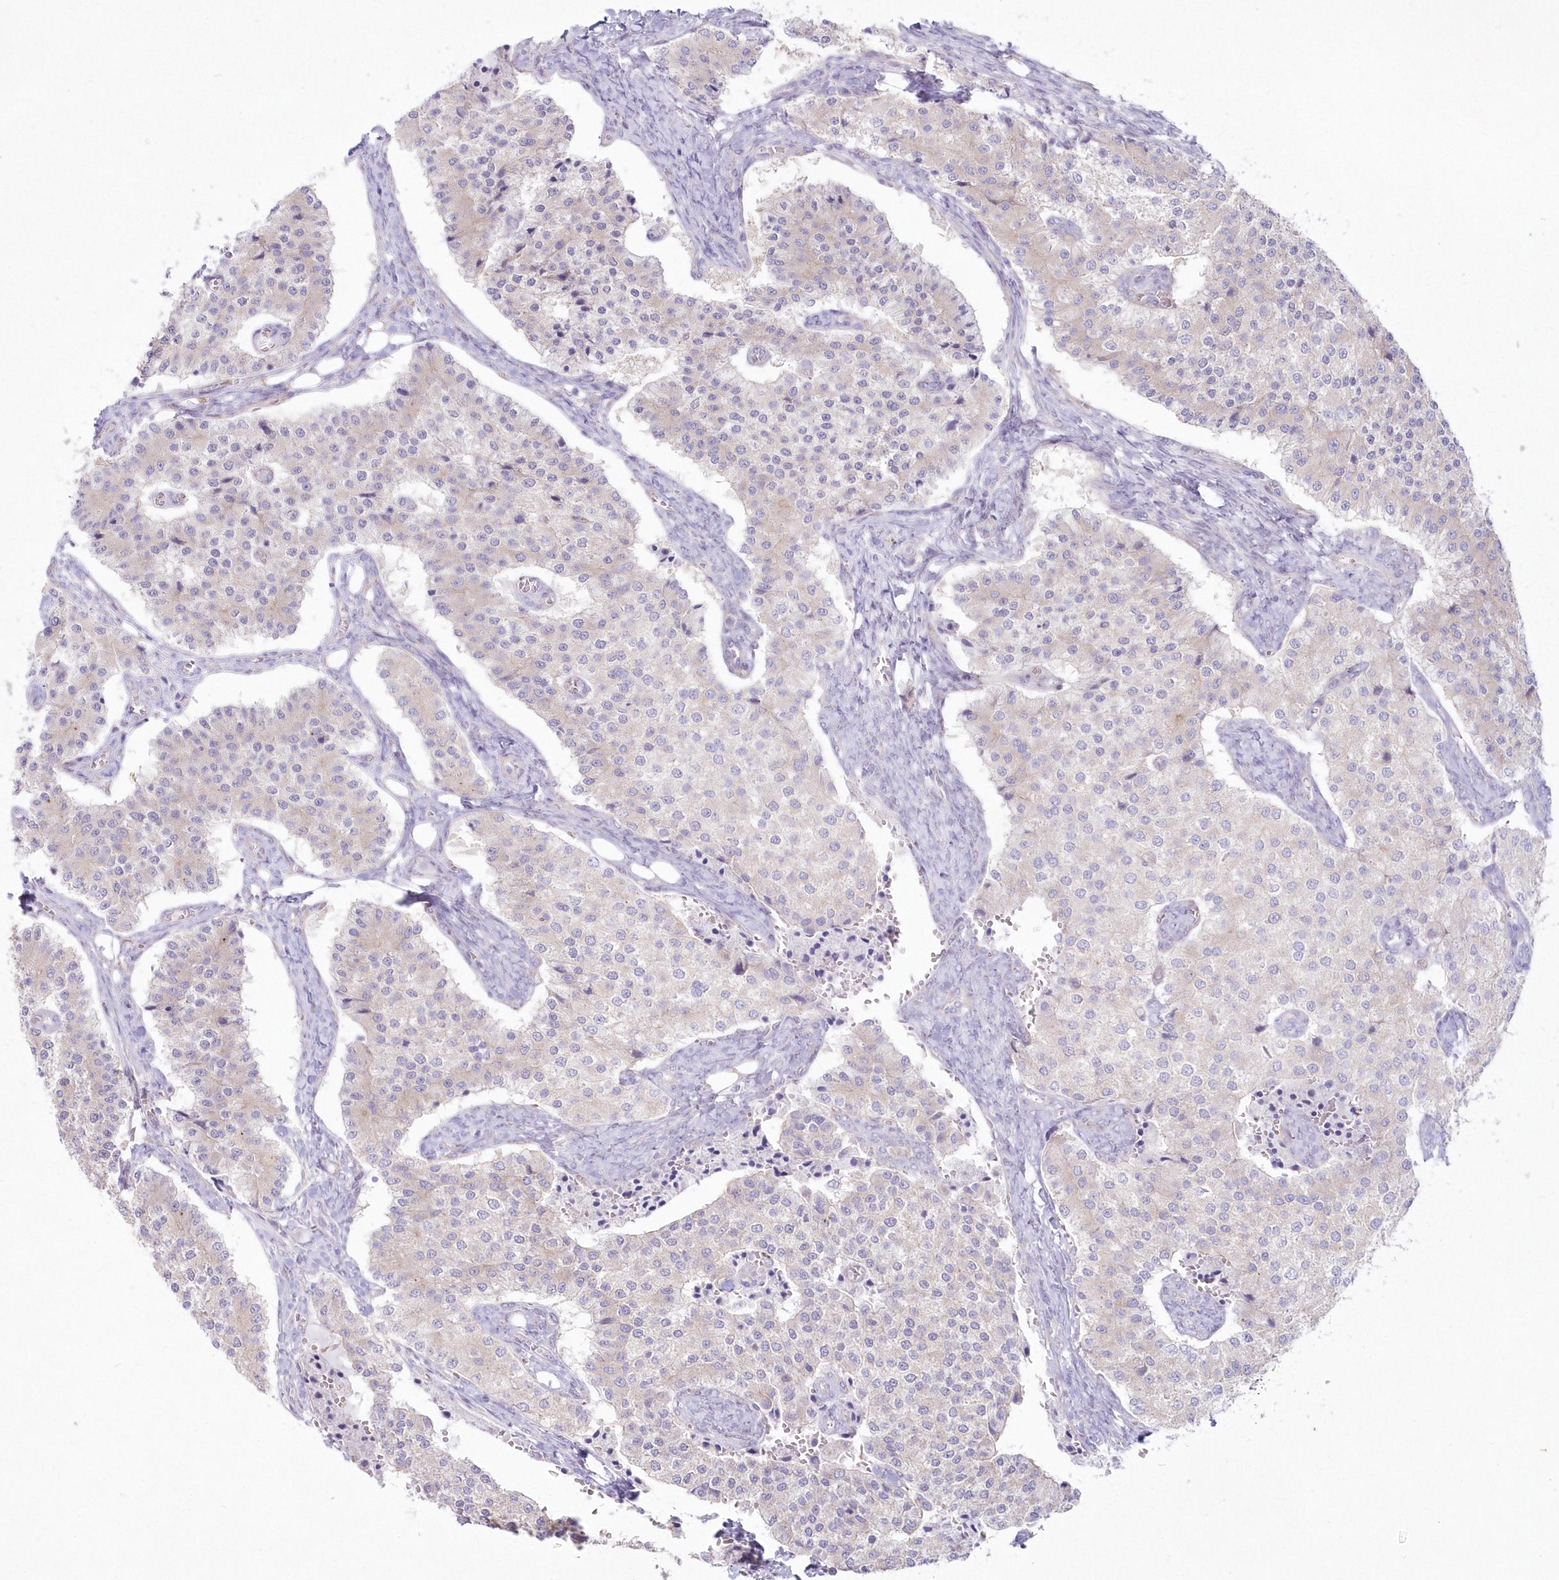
{"staining": {"intensity": "weak", "quantity": "<25%", "location": "cytoplasmic/membranous"}, "tissue": "carcinoid", "cell_type": "Tumor cells", "image_type": "cancer", "snomed": [{"axis": "morphology", "description": "Carcinoid, malignant, NOS"}, {"axis": "topography", "description": "Colon"}], "caption": "This is a photomicrograph of immunohistochemistry (IHC) staining of carcinoid, which shows no positivity in tumor cells.", "gene": "ZNF843", "patient": {"sex": "female", "age": 52}}